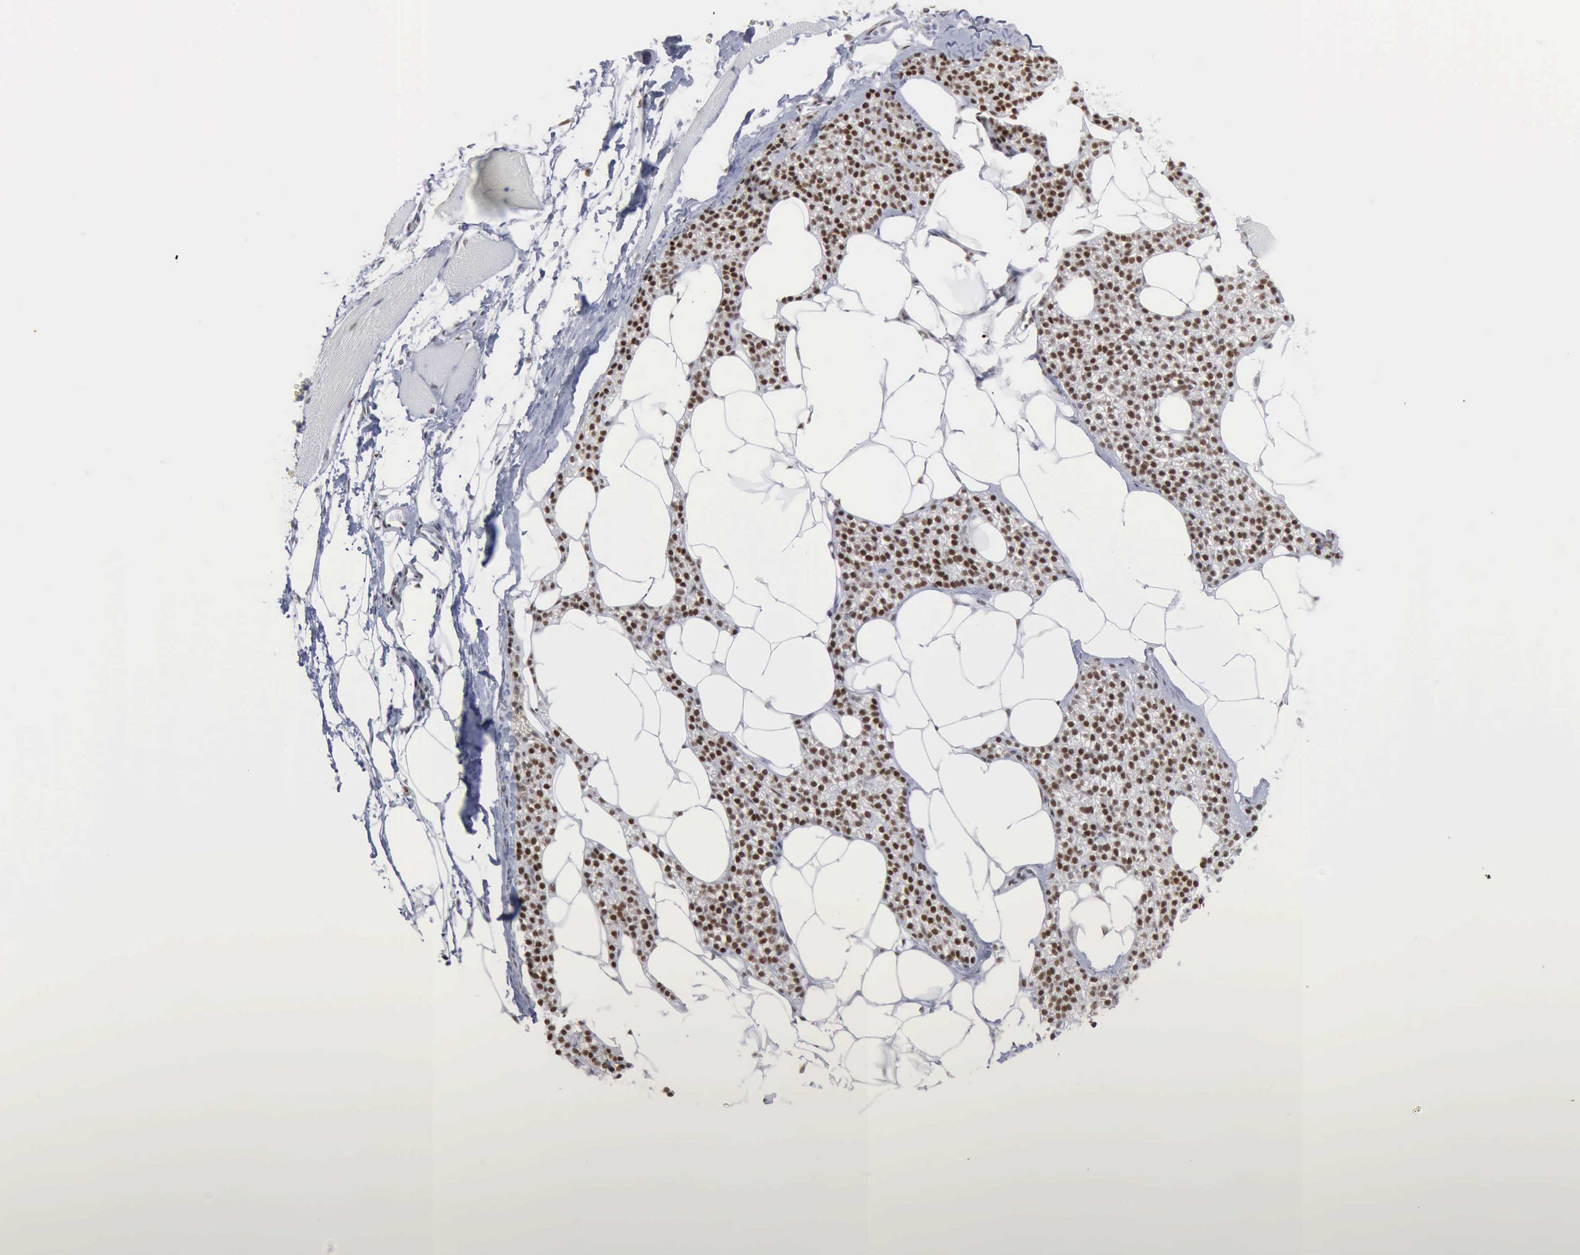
{"staining": {"intensity": "moderate", "quantity": "25%-75%", "location": "nuclear"}, "tissue": "skeletal muscle", "cell_type": "Myocytes", "image_type": "normal", "snomed": [{"axis": "morphology", "description": "Normal tissue, NOS"}, {"axis": "topography", "description": "Skeletal muscle"}, {"axis": "topography", "description": "Parathyroid gland"}], "caption": "High-power microscopy captured an IHC histopathology image of benign skeletal muscle, revealing moderate nuclear expression in about 25%-75% of myocytes.", "gene": "XPA", "patient": {"sex": "female", "age": 37}}